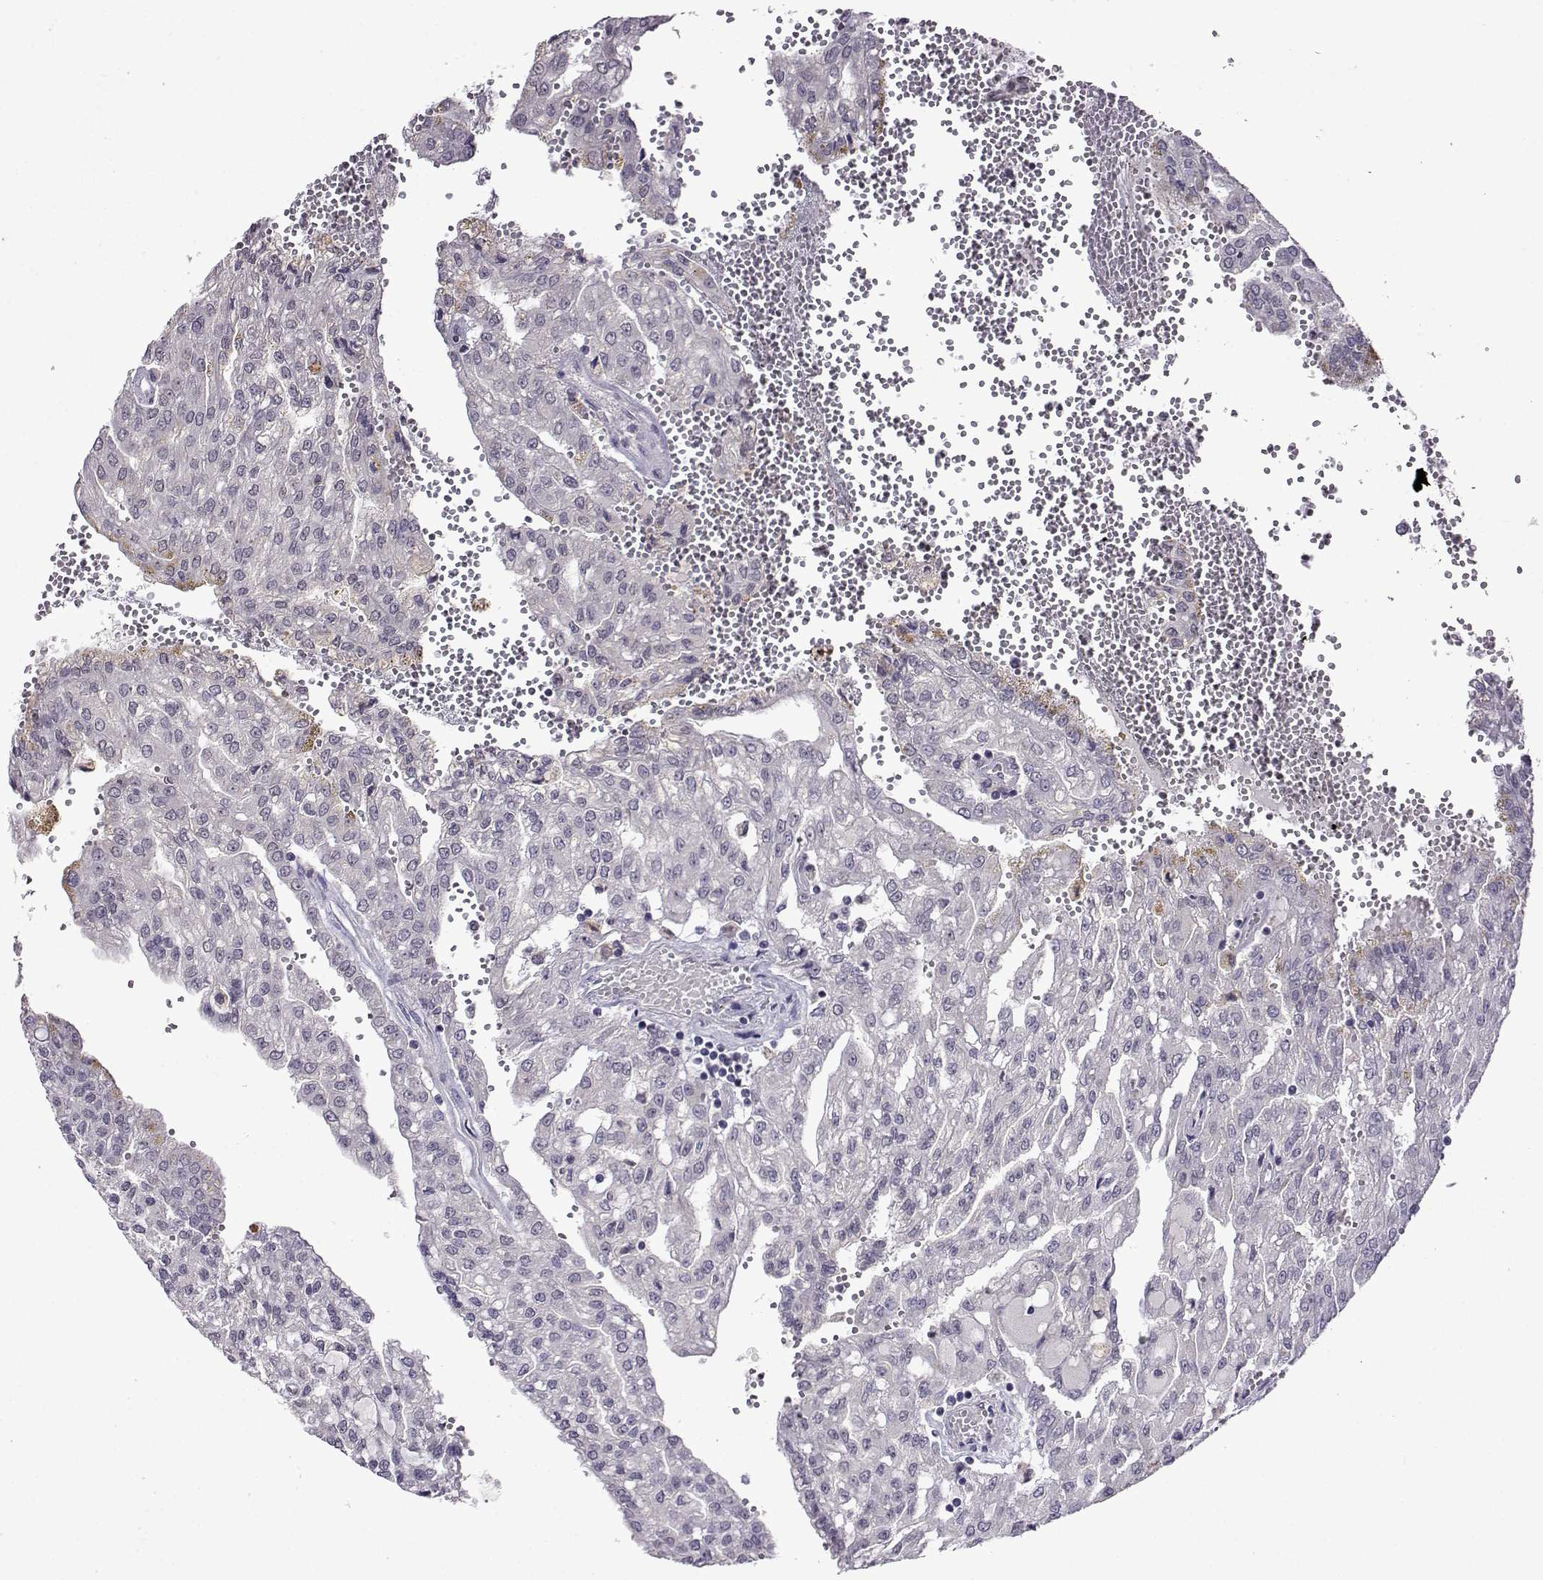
{"staining": {"intensity": "negative", "quantity": "none", "location": "none"}, "tissue": "renal cancer", "cell_type": "Tumor cells", "image_type": "cancer", "snomed": [{"axis": "morphology", "description": "Adenocarcinoma, NOS"}, {"axis": "topography", "description": "Kidney"}], "caption": "This is a histopathology image of immunohistochemistry (IHC) staining of renal cancer (adenocarcinoma), which shows no expression in tumor cells. (DAB immunohistochemistry, high magnification).", "gene": "CCL28", "patient": {"sex": "male", "age": 63}}